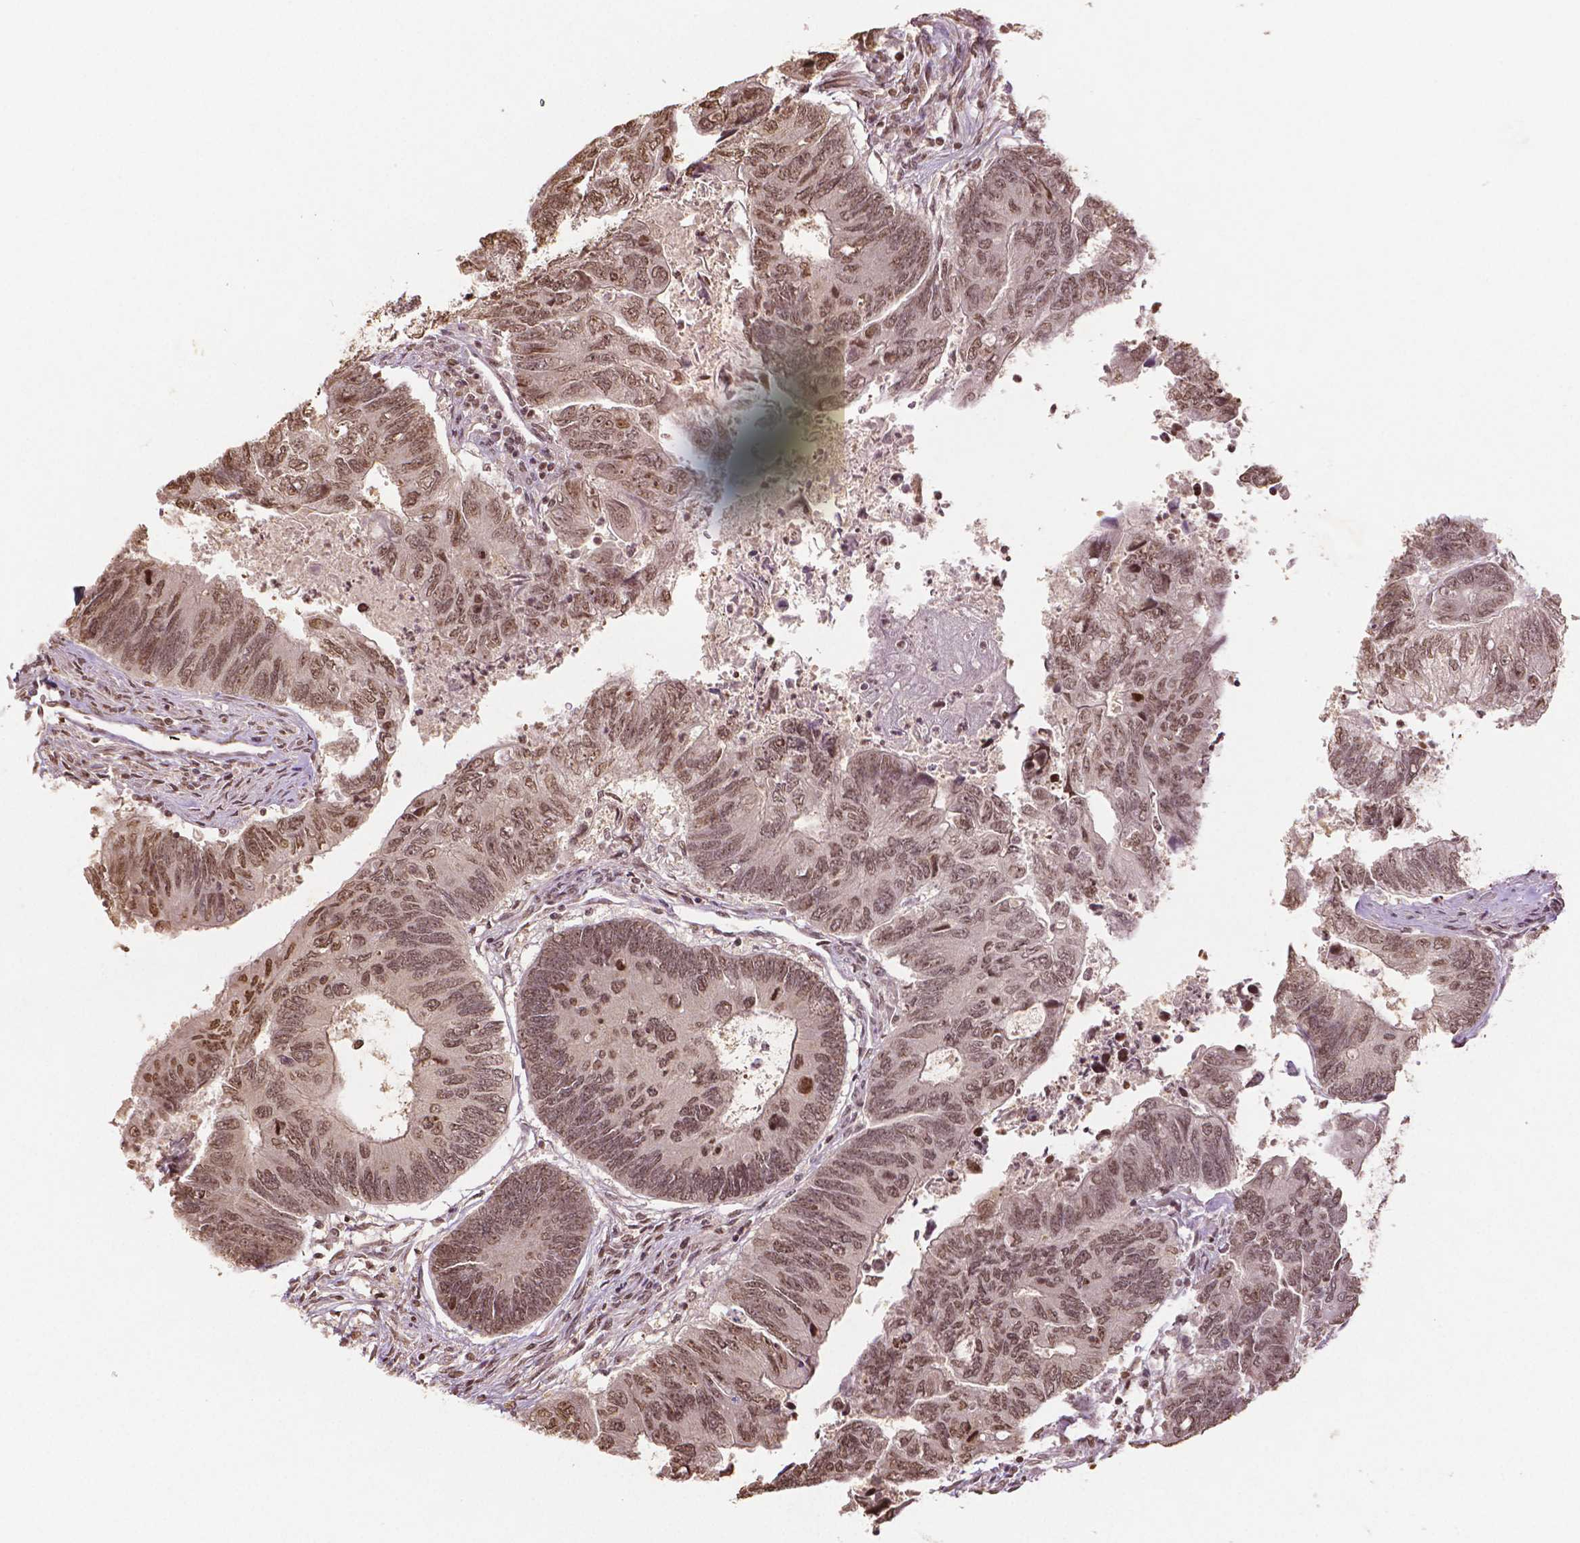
{"staining": {"intensity": "moderate", "quantity": ">75%", "location": "nuclear"}, "tissue": "colorectal cancer", "cell_type": "Tumor cells", "image_type": "cancer", "snomed": [{"axis": "morphology", "description": "Adenocarcinoma, NOS"}, {"axis": "topography", "description": "Colon"}], "caption": "This histopathology image exhibits adenocarcinoma (colorectal) stained with IHC to label a protein in brown. The nuclear of tumor cells show moderate positivity for the protein. Nuclei are counter-stained blue.", "gene": "DEK", "patient": {"sex": "female", "age": 67}}